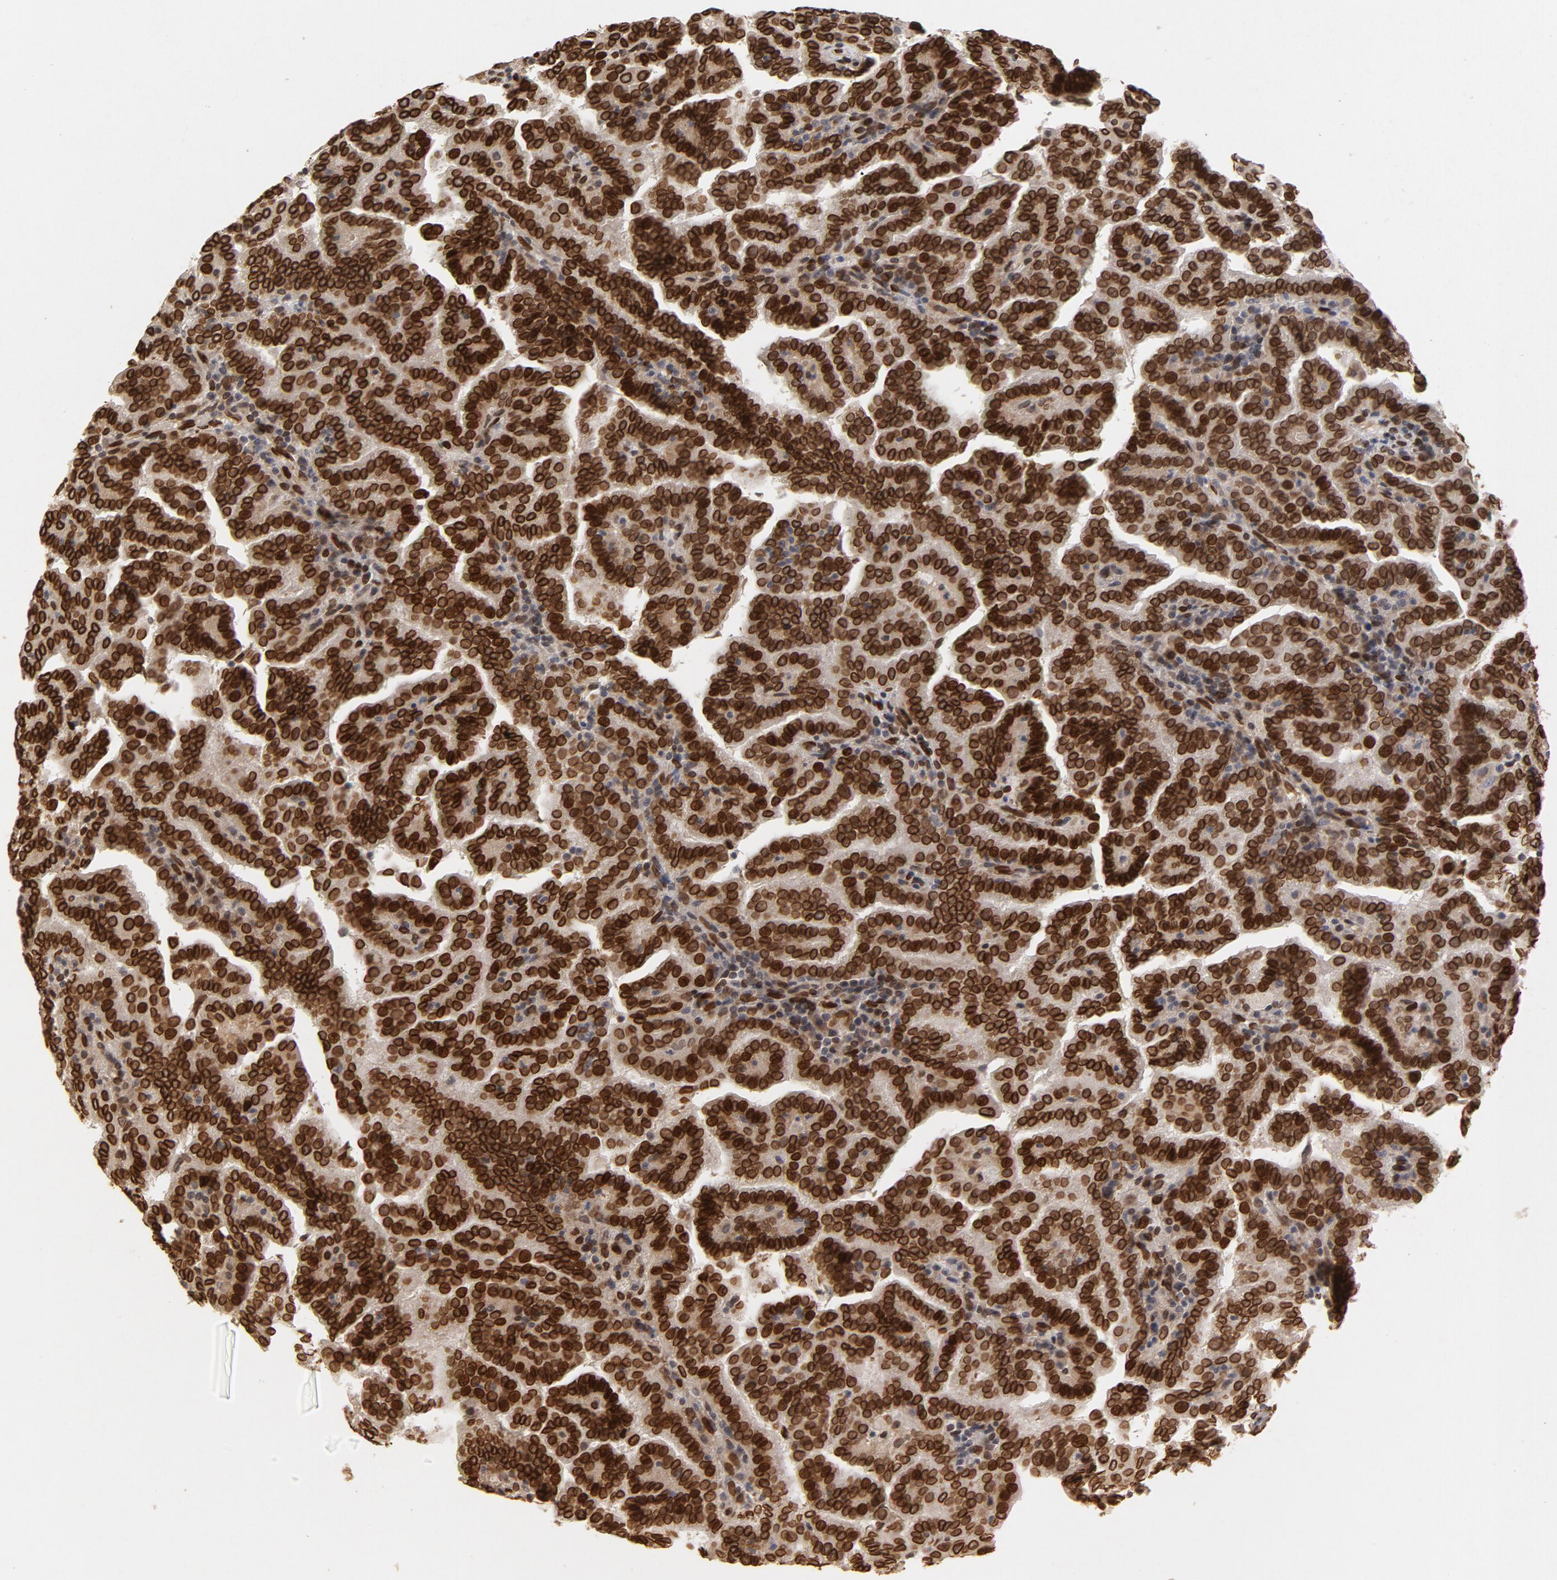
{"staining": {"intensity": "strong", "quantity": ">75%", "location": "cytoplasmic/membranous,nuclear"}, "tissue": "renal cancer", "cell_type": "Tumor cells", "image_type": "cancer", "snomed": [{"axis": "morphology", "description": "Adenocarcinoma, NOS"}, {"axis": "topography", "description": "Kidney"}], "caption": "Protein analysis of adenocarcinoma (renal) tissue displays strong cytoplasmic/membranous and nuclear positivity in approximately >75% of tumor cells. (Stains: DAB in brown, nuclei in blue, Microscopy: brightfield microscopy at high magnification).", "gene": "LMNA", "patient": {"sex": "male", "age": 61}}